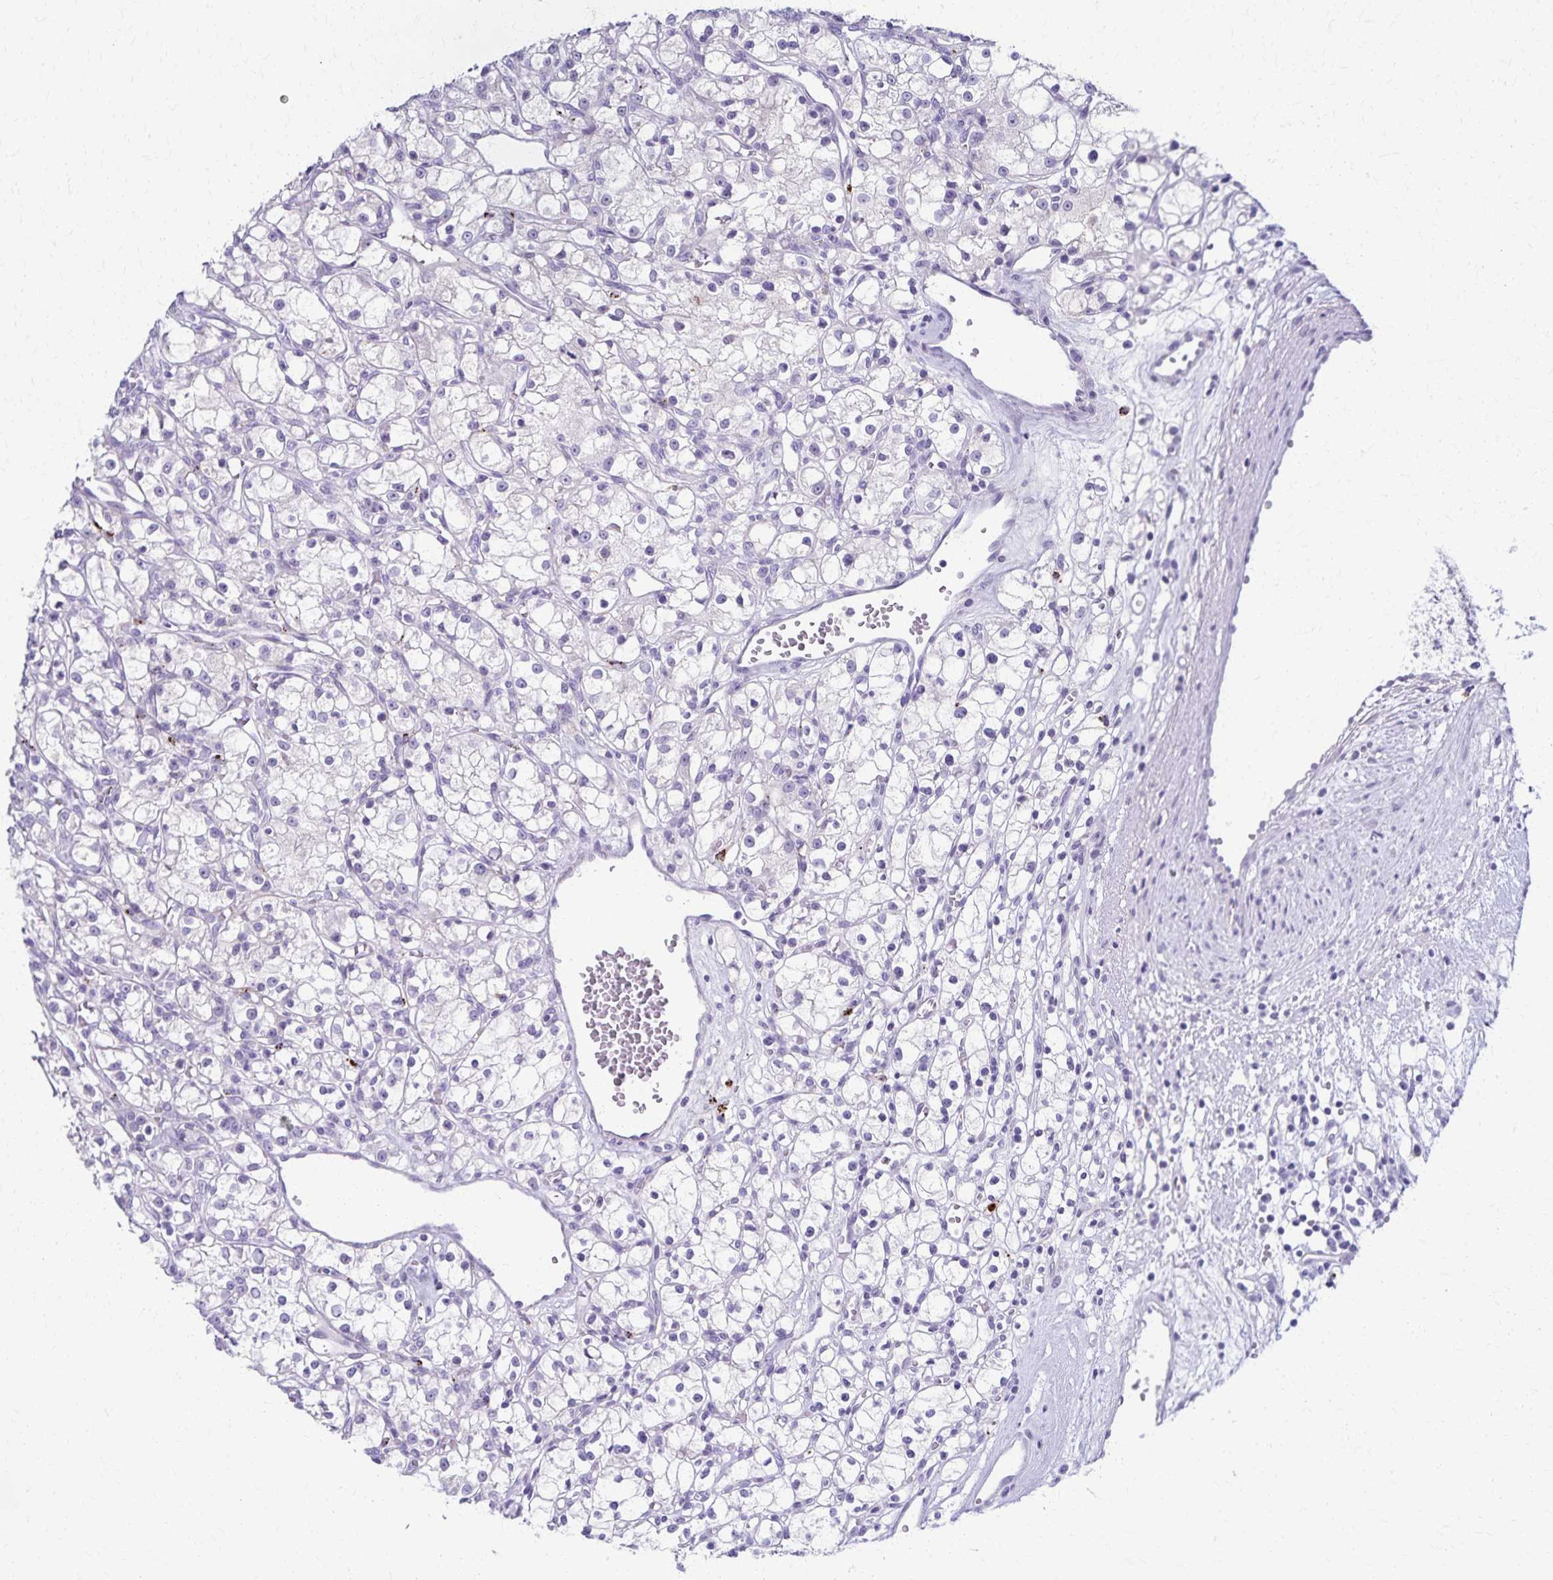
{"staining": {"intensity": "negative", "quantity": "none", "location": "none"}, "tissue": "renal cancer", "cell_type": "Tumor cells", "image_type": "cancer", "snomed": [{"axis": "morphology", "description": "Adenocarcinoma, NOS"}, {"axis": "topography", "description": "Kidney"}], "caption": "This is an immunohistochemistry image of human renal cancer. There is no positivity in tumor cells.", "gene": "TMEM60", "patient": {"sex": "female", "age": 59}}